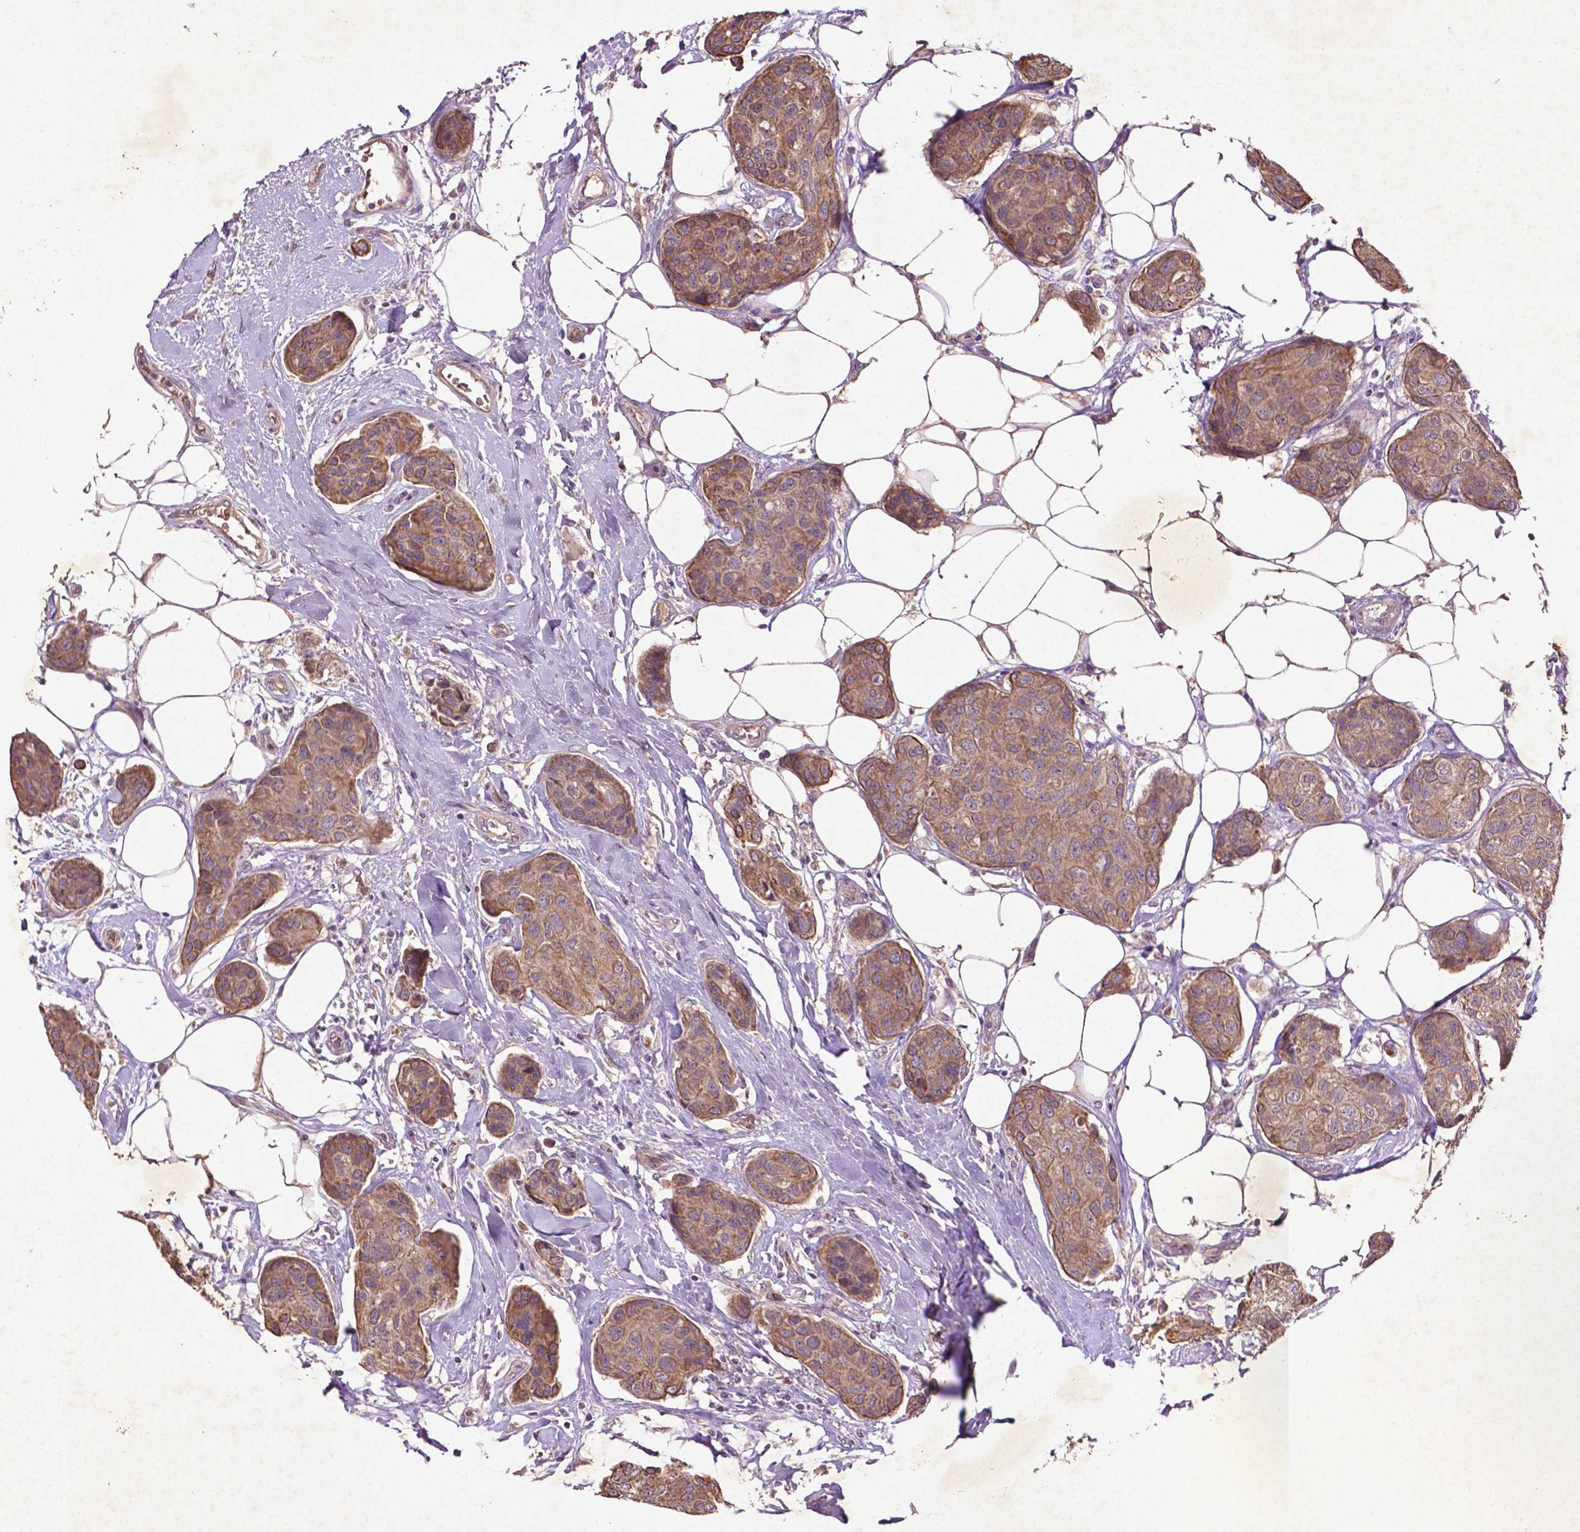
{"staining": {"intensity": "moderate", "quantity": ">75%", "location": "cytoplasmic/membranous"}, "tissue": "breast cancer", "cell_type": "Tumor cells", "image_type": "cancer", "snomed": [{"axis": "morphology", "description": "Duct carcinoma"}, {"axis": "topography", "description": "Breast"}], "caption": "The immunohistochemical stain labels moderate cytoplasmic/membranous positivity in tumor cells of breast cancer tissue.", "gene": "COQ2", "patient": {"sex": "female", "age": 80}}